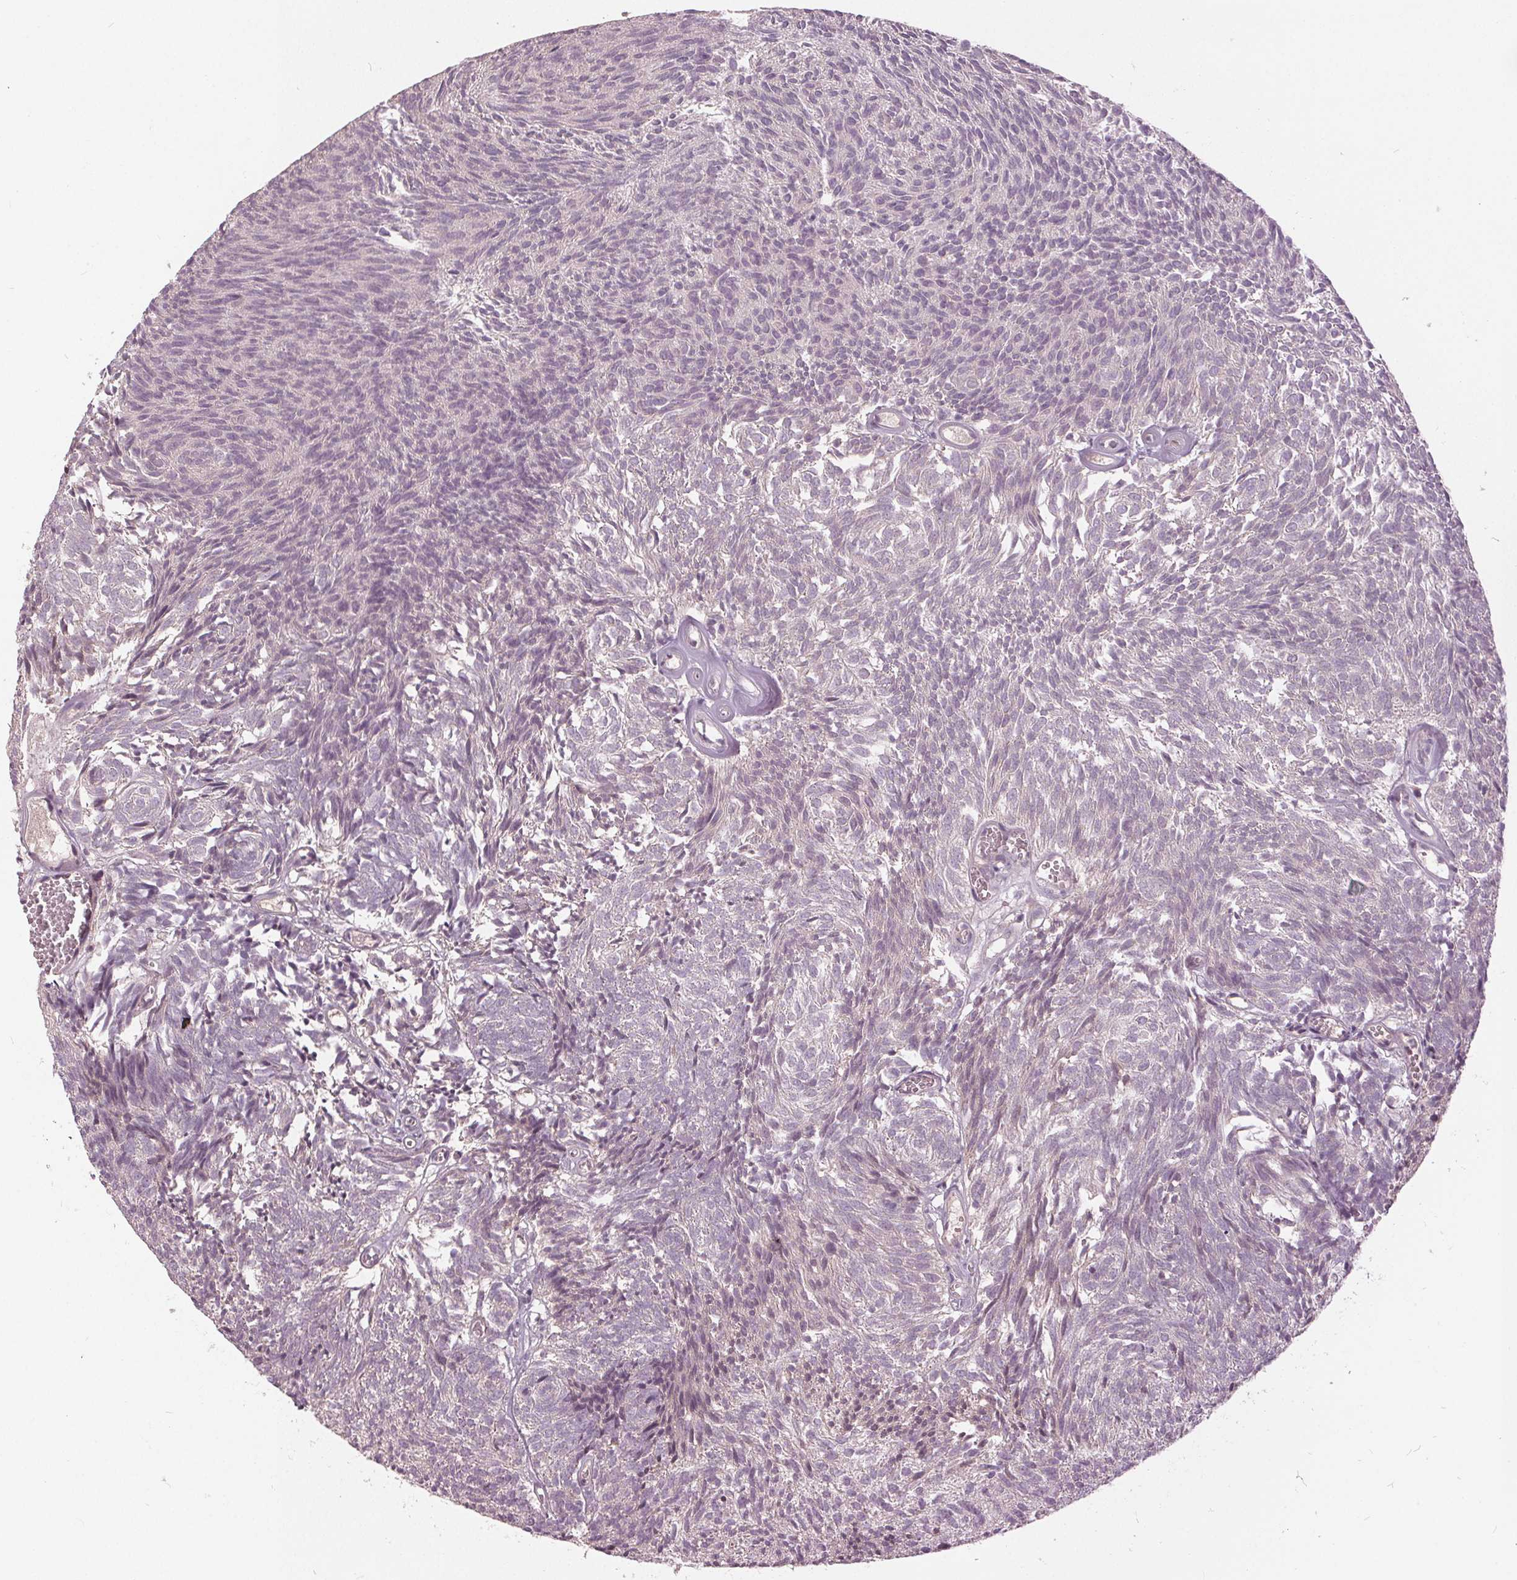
{"staining": {"intensity": "negative", "quantity": "none", "location": "none"}, "tissue": "urothelial cancer", "cell_type": "Tumor cells", "image_type": "cancer", "snomed": [{"axis": "morphology", "description": "Urothelial carcinoma, Low grade"}, {"axis": "topography", "description": "Urinary bladder"}], "caption": "Immunohistochemistry histopathology image of neoplastic tissue: human urothelial carcinoma (low-grade) stained with DAB displays no significant protein expression in tumor cells.", "gene": "KLK13", "patient": {"sex": "male", "age": 77}}